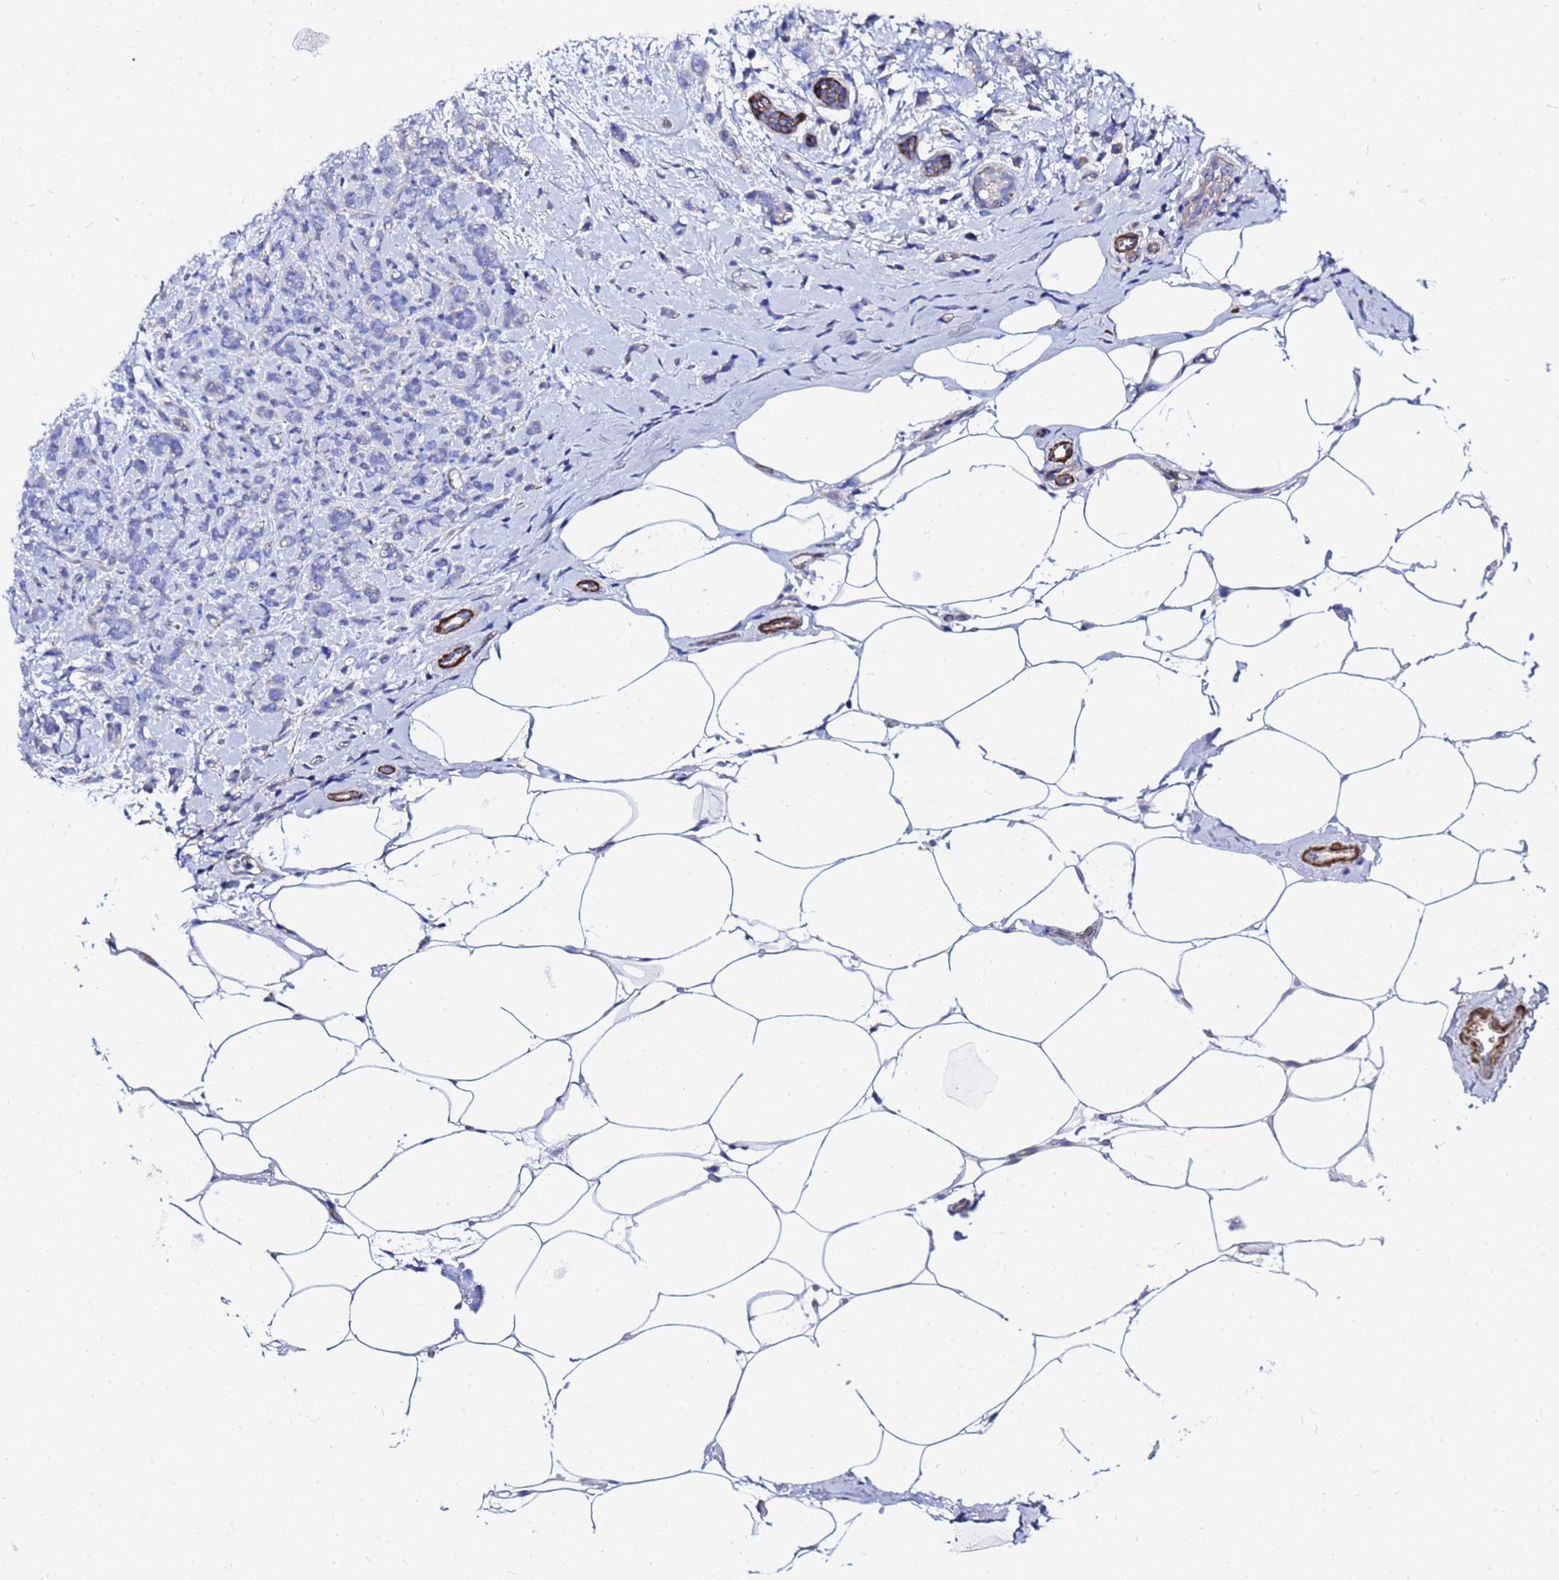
{"staining": {"intensity": "negative", "quantity": "none", "location": "none"}, "tissue": "breast cancer", "cell_type": "Tumor cells", "image_type": "cancer", "snomed": [{"axis": "morphology", "description": "Lobular carcinoma"}, {"axis": "topography", "description": "Breast"}], "caption": "Tumor cells are negative for brown protein staining in breast cancer (lobular carcinoma). (DAB immunohistochemistry, high magnification).", "gene": "RAB39B", "patient": {"sex": "female", "age": 58}}